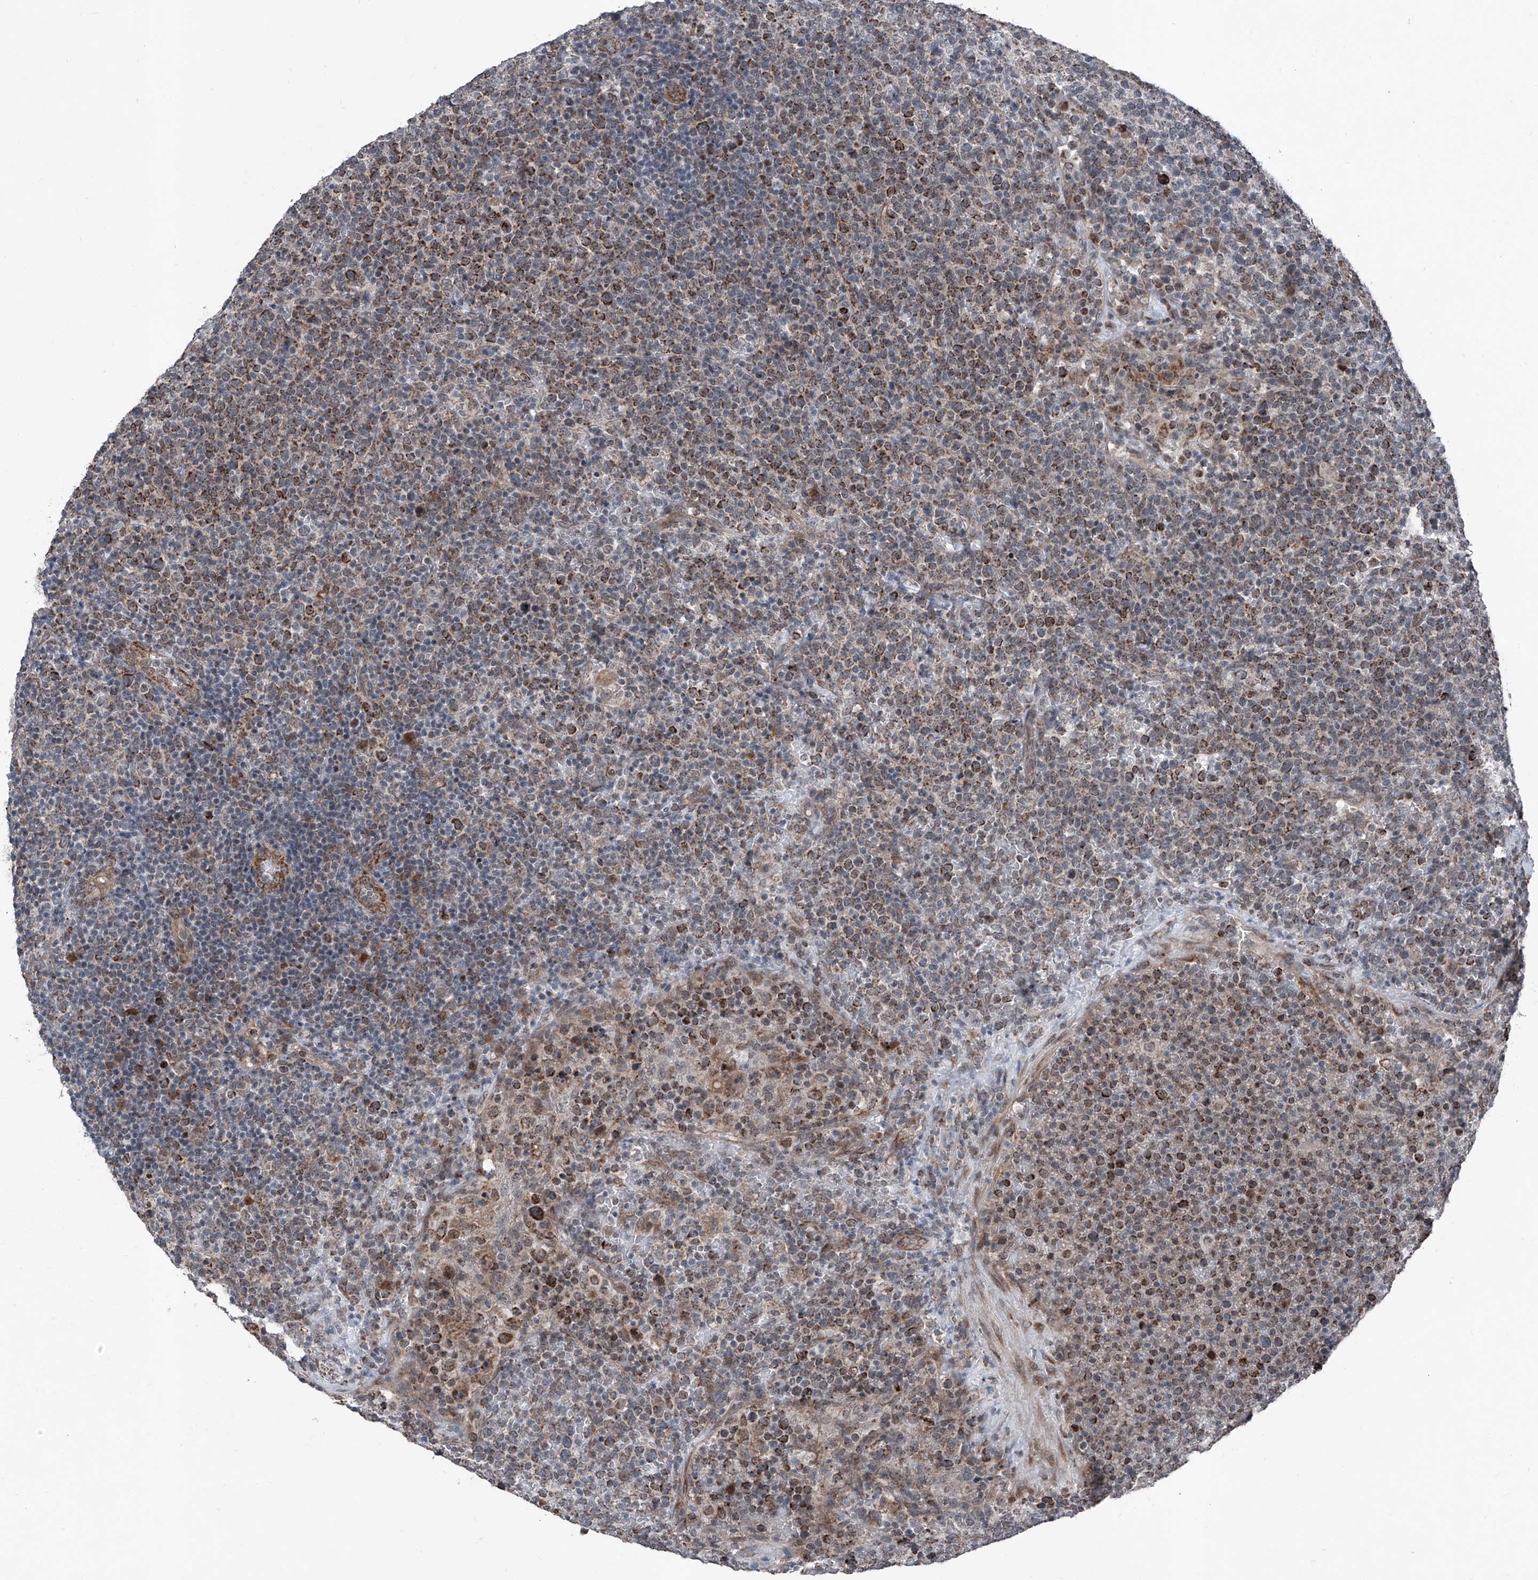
{"staining": {"intensity": "strong", "quantity": "25%-75%", "location": "cytoplasmic/membranous"}, "tissue": "lymphoma", "cell_type": "Tumor cells", "image_type": "cancer", "snomed": [{"axis": "morphology", "description": "Malignant lymphoma, non-Hodgkin's type, High grade"}, {"axis": "topography", "description": "Lymph node"}], "caption": "Immunohistochemistry of malignant lymphoma, non-Hodgkin's type (high-grade) shows high levels of strong cytoplasmic/membranous staining in approximately 25%-75% of tumor cells. (Stains: DAB (3,3'-diaminobenzidine) in brown, nuclei in blue, Microscopy: brightfield microscopy at high magnification).", "gene": "COA7", "patient": {"sex": "male", "age": 61}}